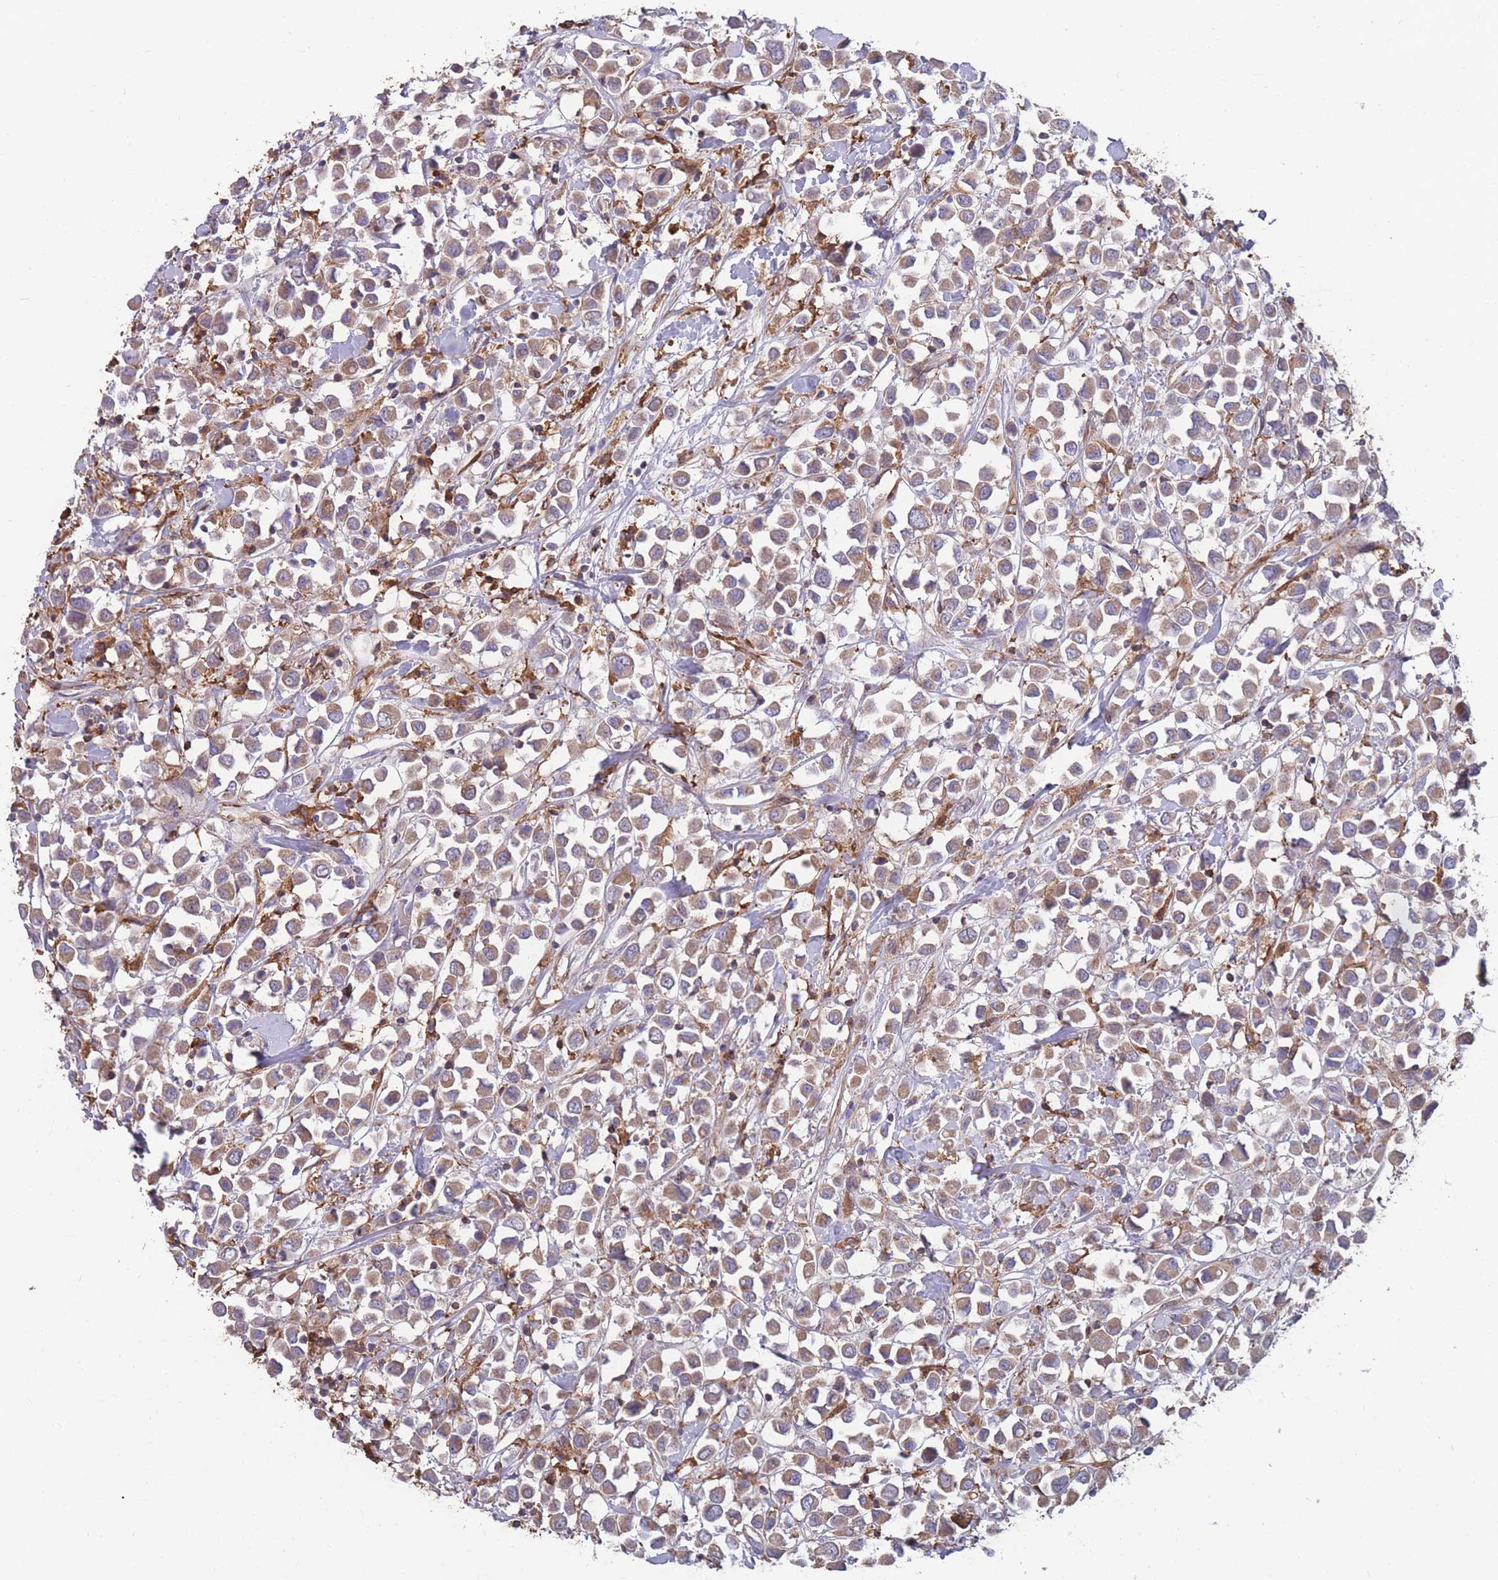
{"staining": {"intensity": "moderate", "quantity": ">75%", "location": "cytoplasmic/membranous"}, "tissue": "breast cancer", "cell_type": "Tumor cells", "image_type": "cancer", "snomed": [{"axis": "morphology", "description": "Duct carcinoma"}, {"axis": "topography", "description": "Breast"}], "caption": "Immunohistochemistry (IHC) of human breast intraductal carcinoma displays medium levels of moderate cytoplasmic/membranous expression in about >75% of tumor cells.", "gene": "CD33", "patient": {"sex": "female", "age": 61}}